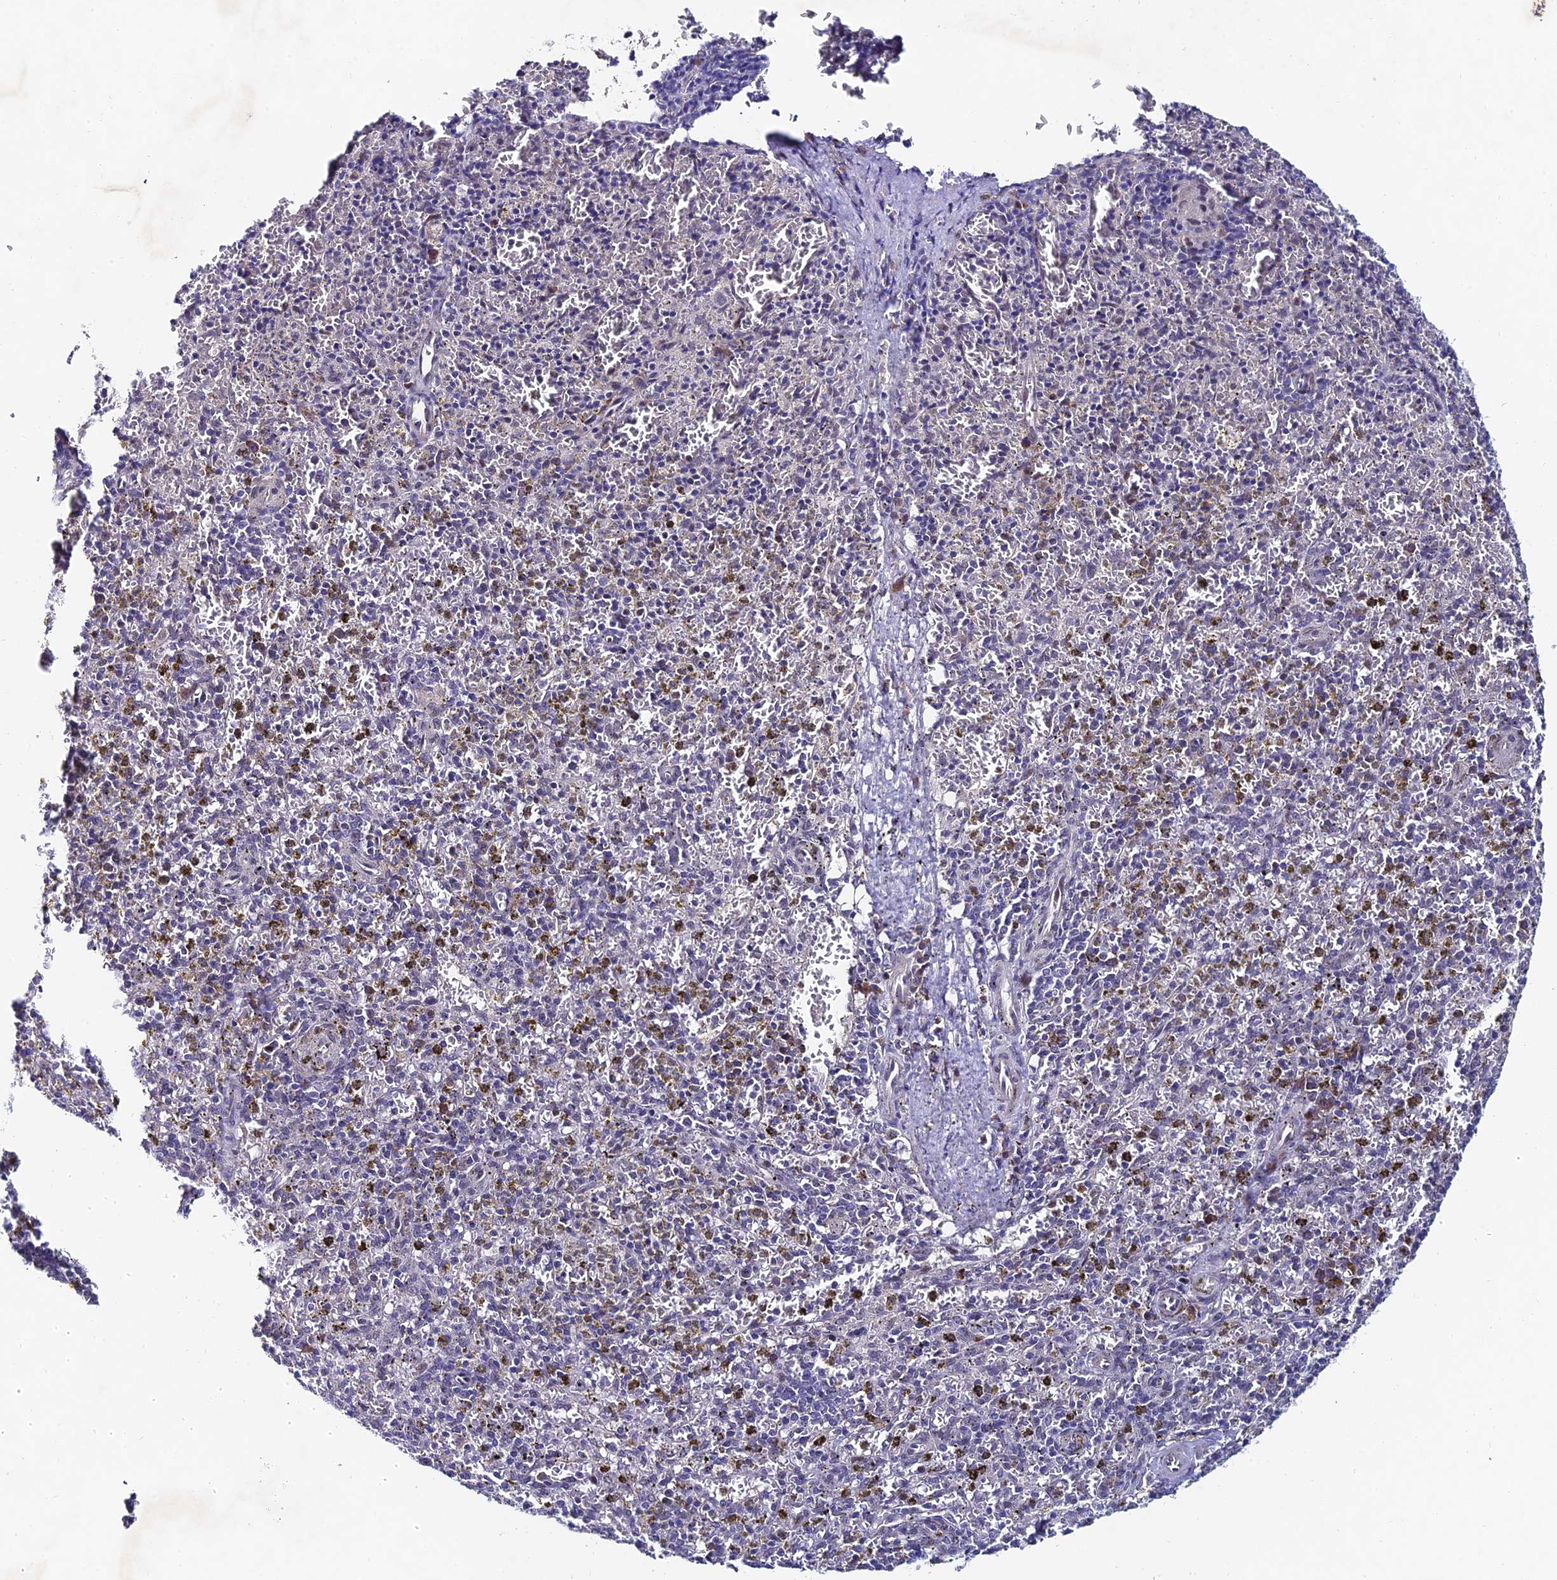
{"staining": {"intensity": "negative", "quantity": "none", "location": "none"}, "tissue": "spleen", "cell_type": "Cells in red pulp", "image_type": "normal", "snomed": [{"axis": "morphology", "description": "Normal tissue, NOS"}, {"axis": "topography", "description": "Spleen"}], "caption": "High power microscopy micrograph of an immunohistochemistry photomicrograph of unremarkable spleen, revealing no significant positivity in cells in red pulp.", "gene": "TRIM24", "patient": {"sex": "male", "age": 72}}